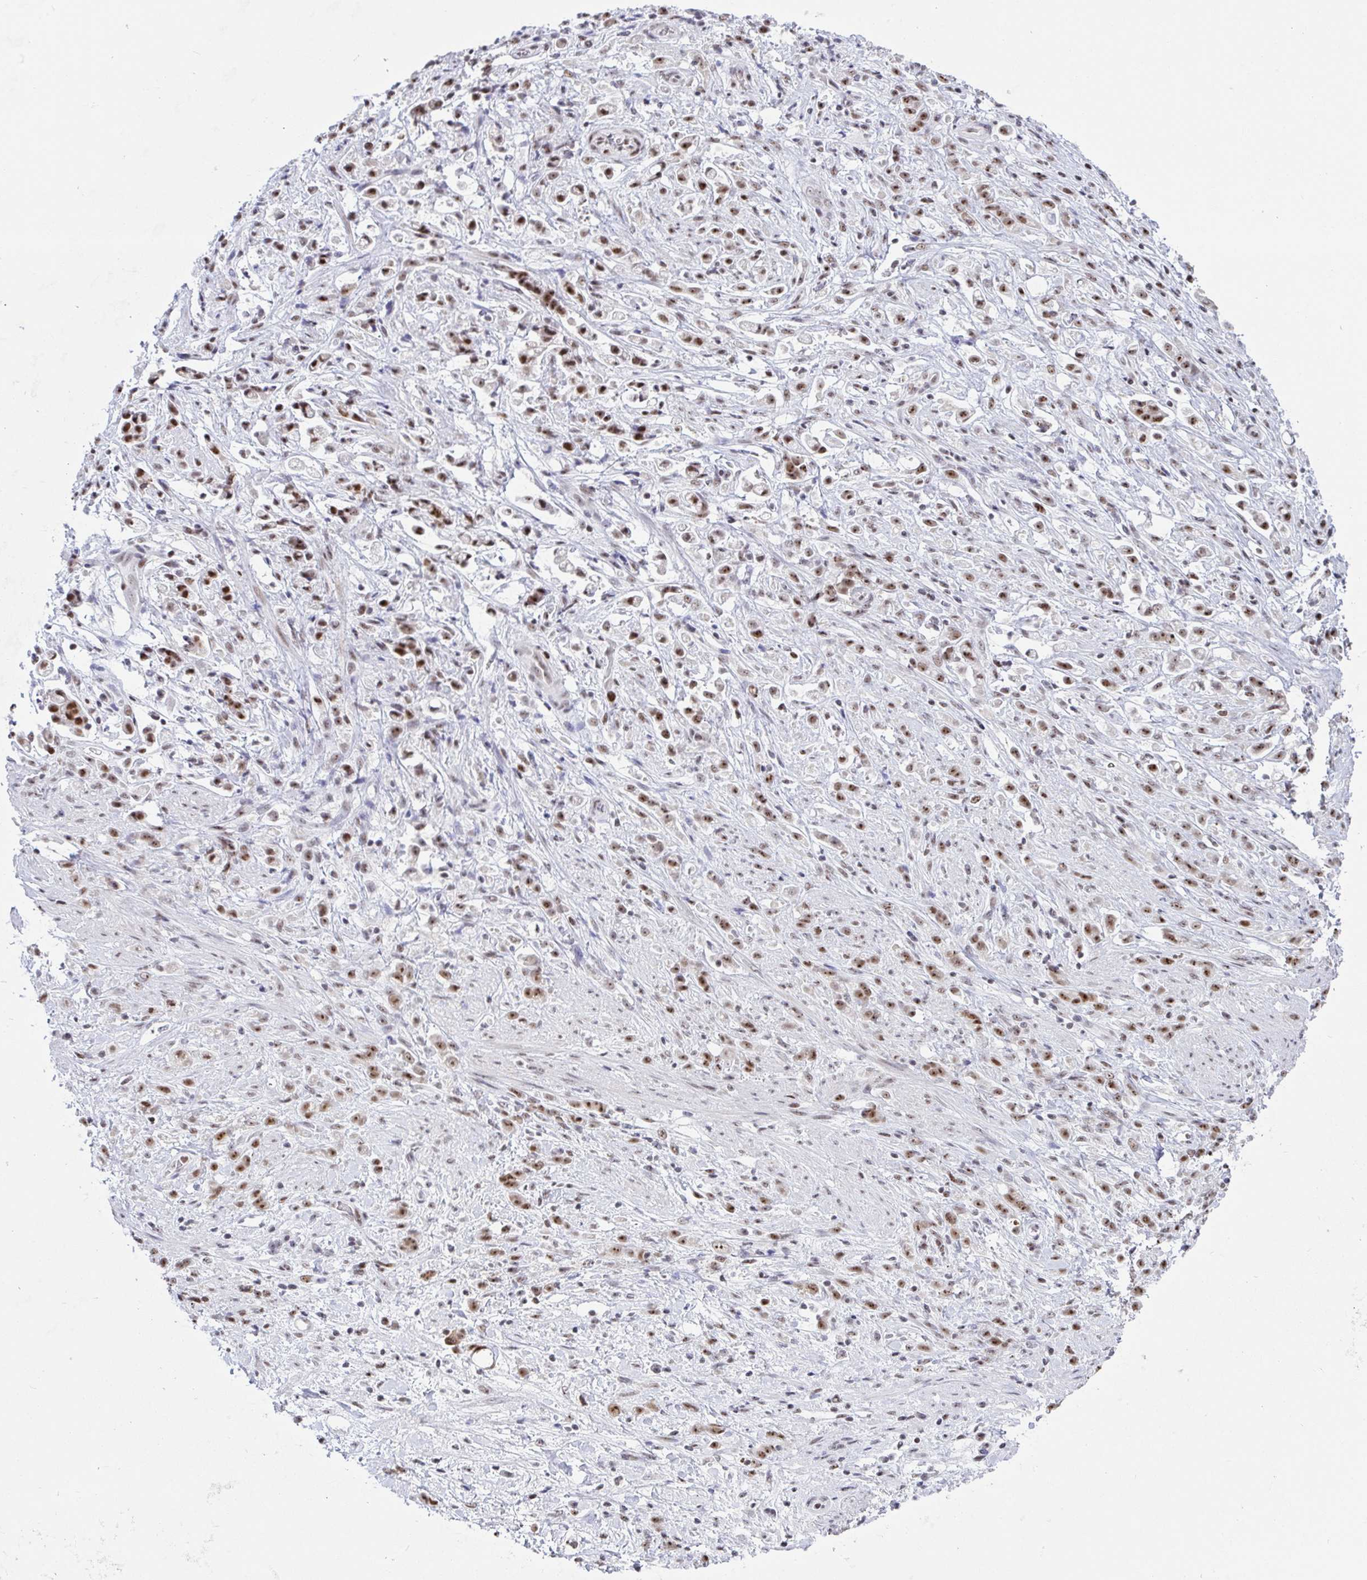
{"staining": {"intensity": "moderate", "quantity": ">75%", "location": "nuclear"}, "tissue": "stomach cancer", "cell_type": "Tumor cells", "image_type": "cancer", "snomed": [{"axis": "morphology", "description": "Adenocarcinoma, NOS"}, {"axis": "topography", "description": "Stomach"}], "caption": "Immunohistochemical staining of stomach adenocarcinoma demonstrates medium levels of moderate nuclear expression in about >75% of tumor cells. (Brightfield microscopy of DAB IHC at high magnification).", "gene": "SUPT16H", "patient": {"sex": "female", "age": 60}}